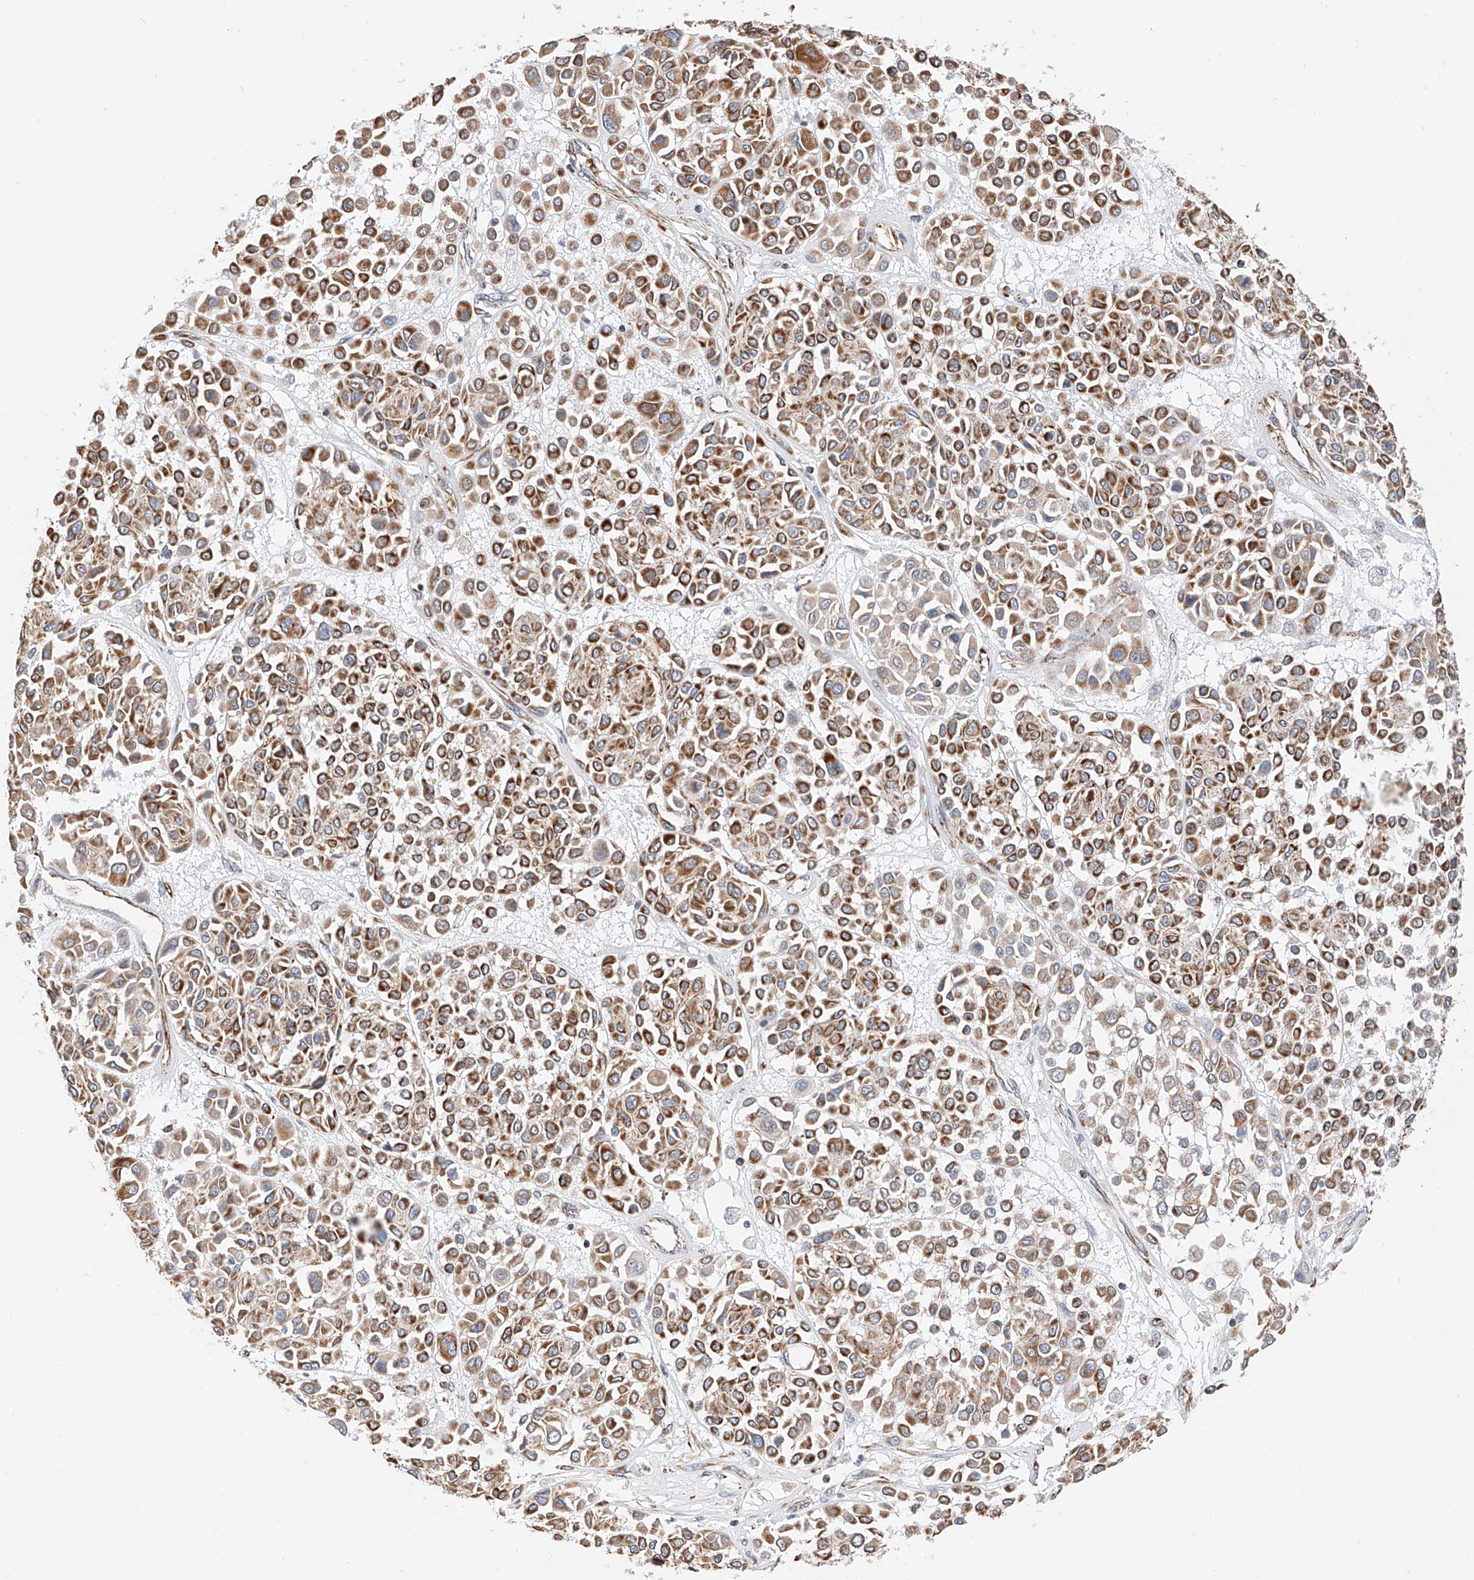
{"staining": {"intensity": "moderate", "quantity": ">75%", "location": "cytoplasmic/membranous"}, "tissue": "melanoma", "cell_type": "Tumor cells", "image_type": "cancer", "snomed": [{"axis": "morphology", "description": "Malignant melanoma, Metastatic site"}, {"axis": "topography", "description": "Soft tissue"}], "caption": "This micrograph exhibits IHC staining of human melanoma, with medium moderate cytoplasmic/membranous expression in approximately >75% of tumor cells.", "gene": "NDUFV3", "patient": {"sex": "male", "age": 41}}